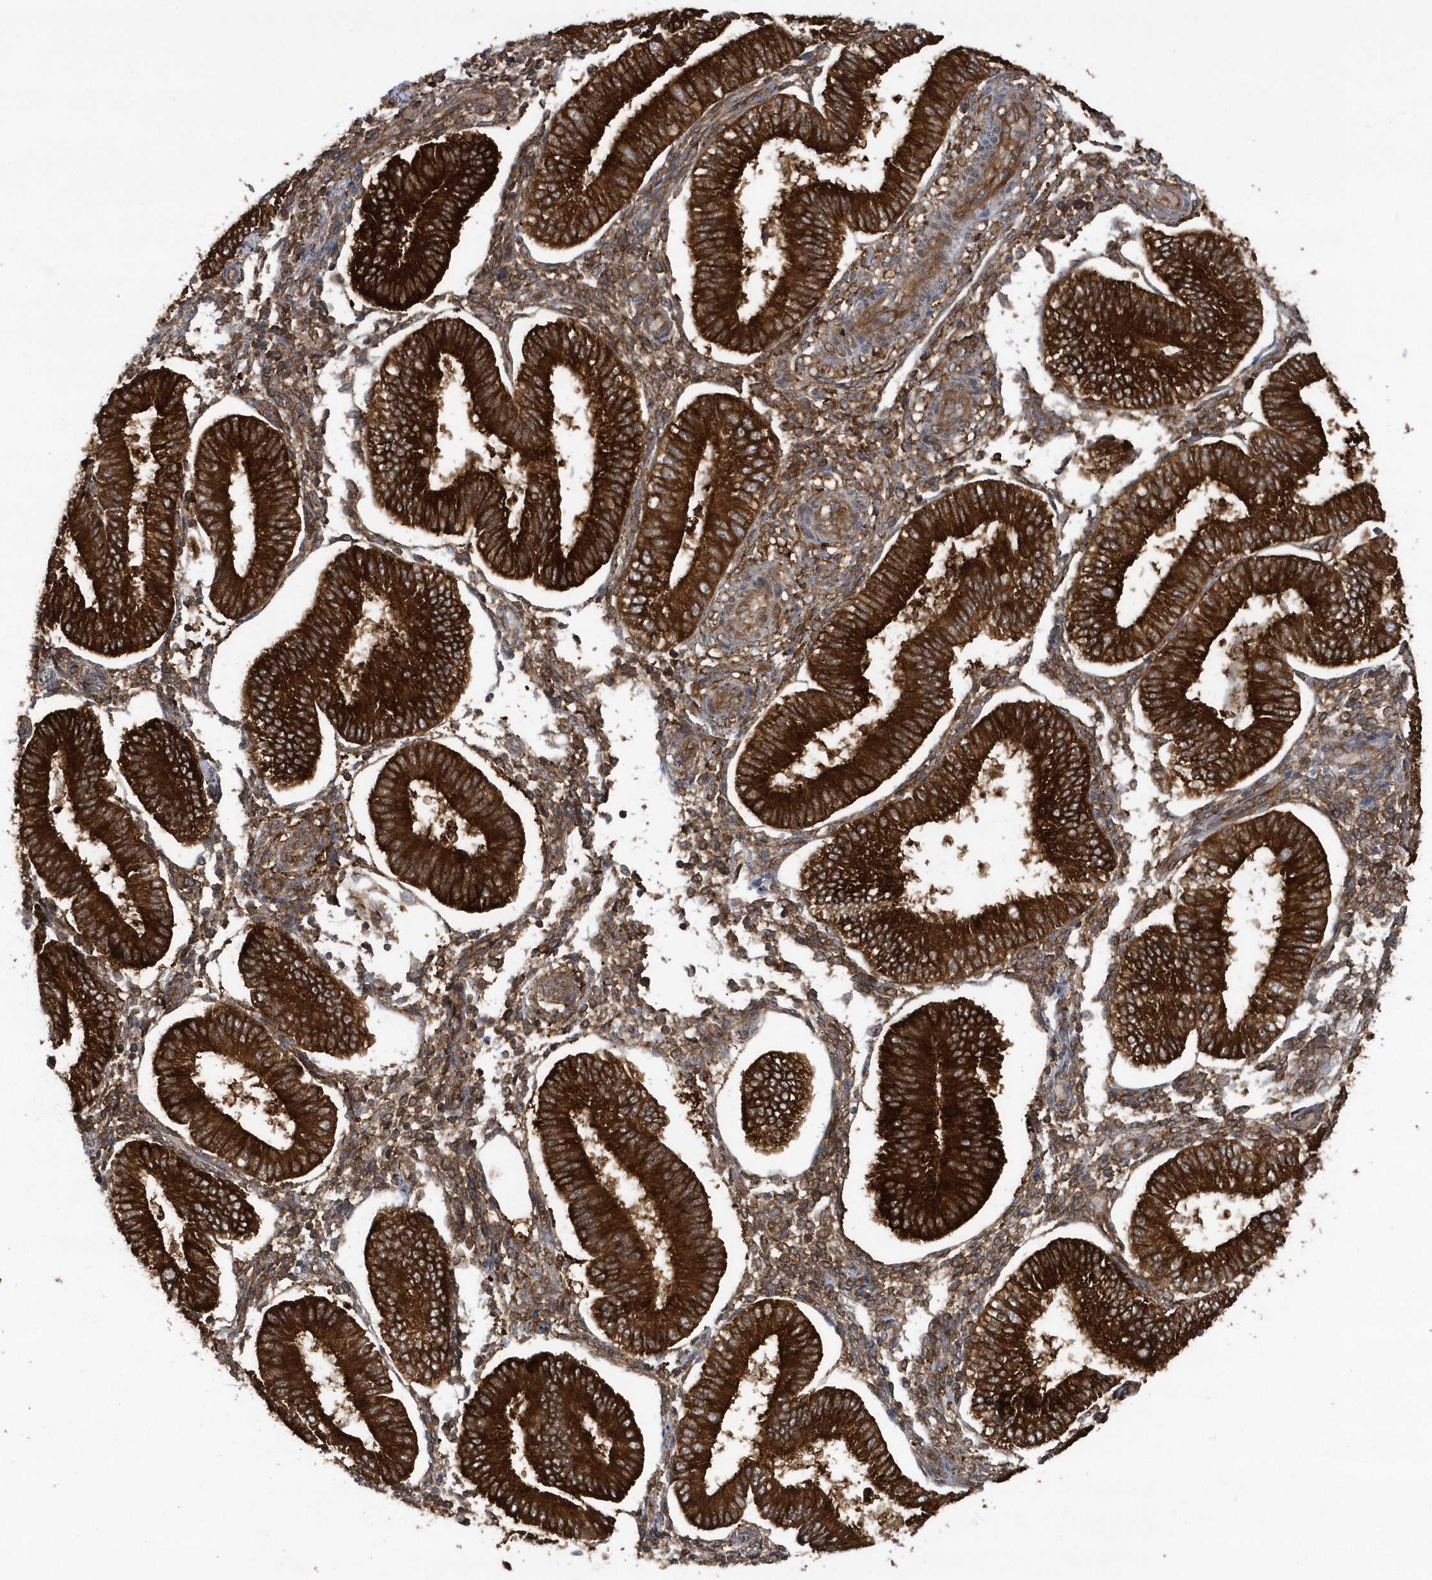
{"staining": {"intensity": "moderate", "quantity": ">75%", "location": "cytoplasmic/membranous"}, "tissue": "endometrium", "cell_type": "Cells in endometrial stroma", "image_type": "normal", "snomed": [{"axis": "morphology", "description": "Normal tissue, NOS"}, {"axis": "topography", "description": "Endometrium"}], "caption": "Moderate cytoplasmic/membranous protein expression is identified in about >75% of cells in endometrial stroma in endometrium. The protein of interest is shown in brown color, while the nuclei are stained blue.", "gene": "PAICS", "patient": {"sex": "female", "age": 39}}